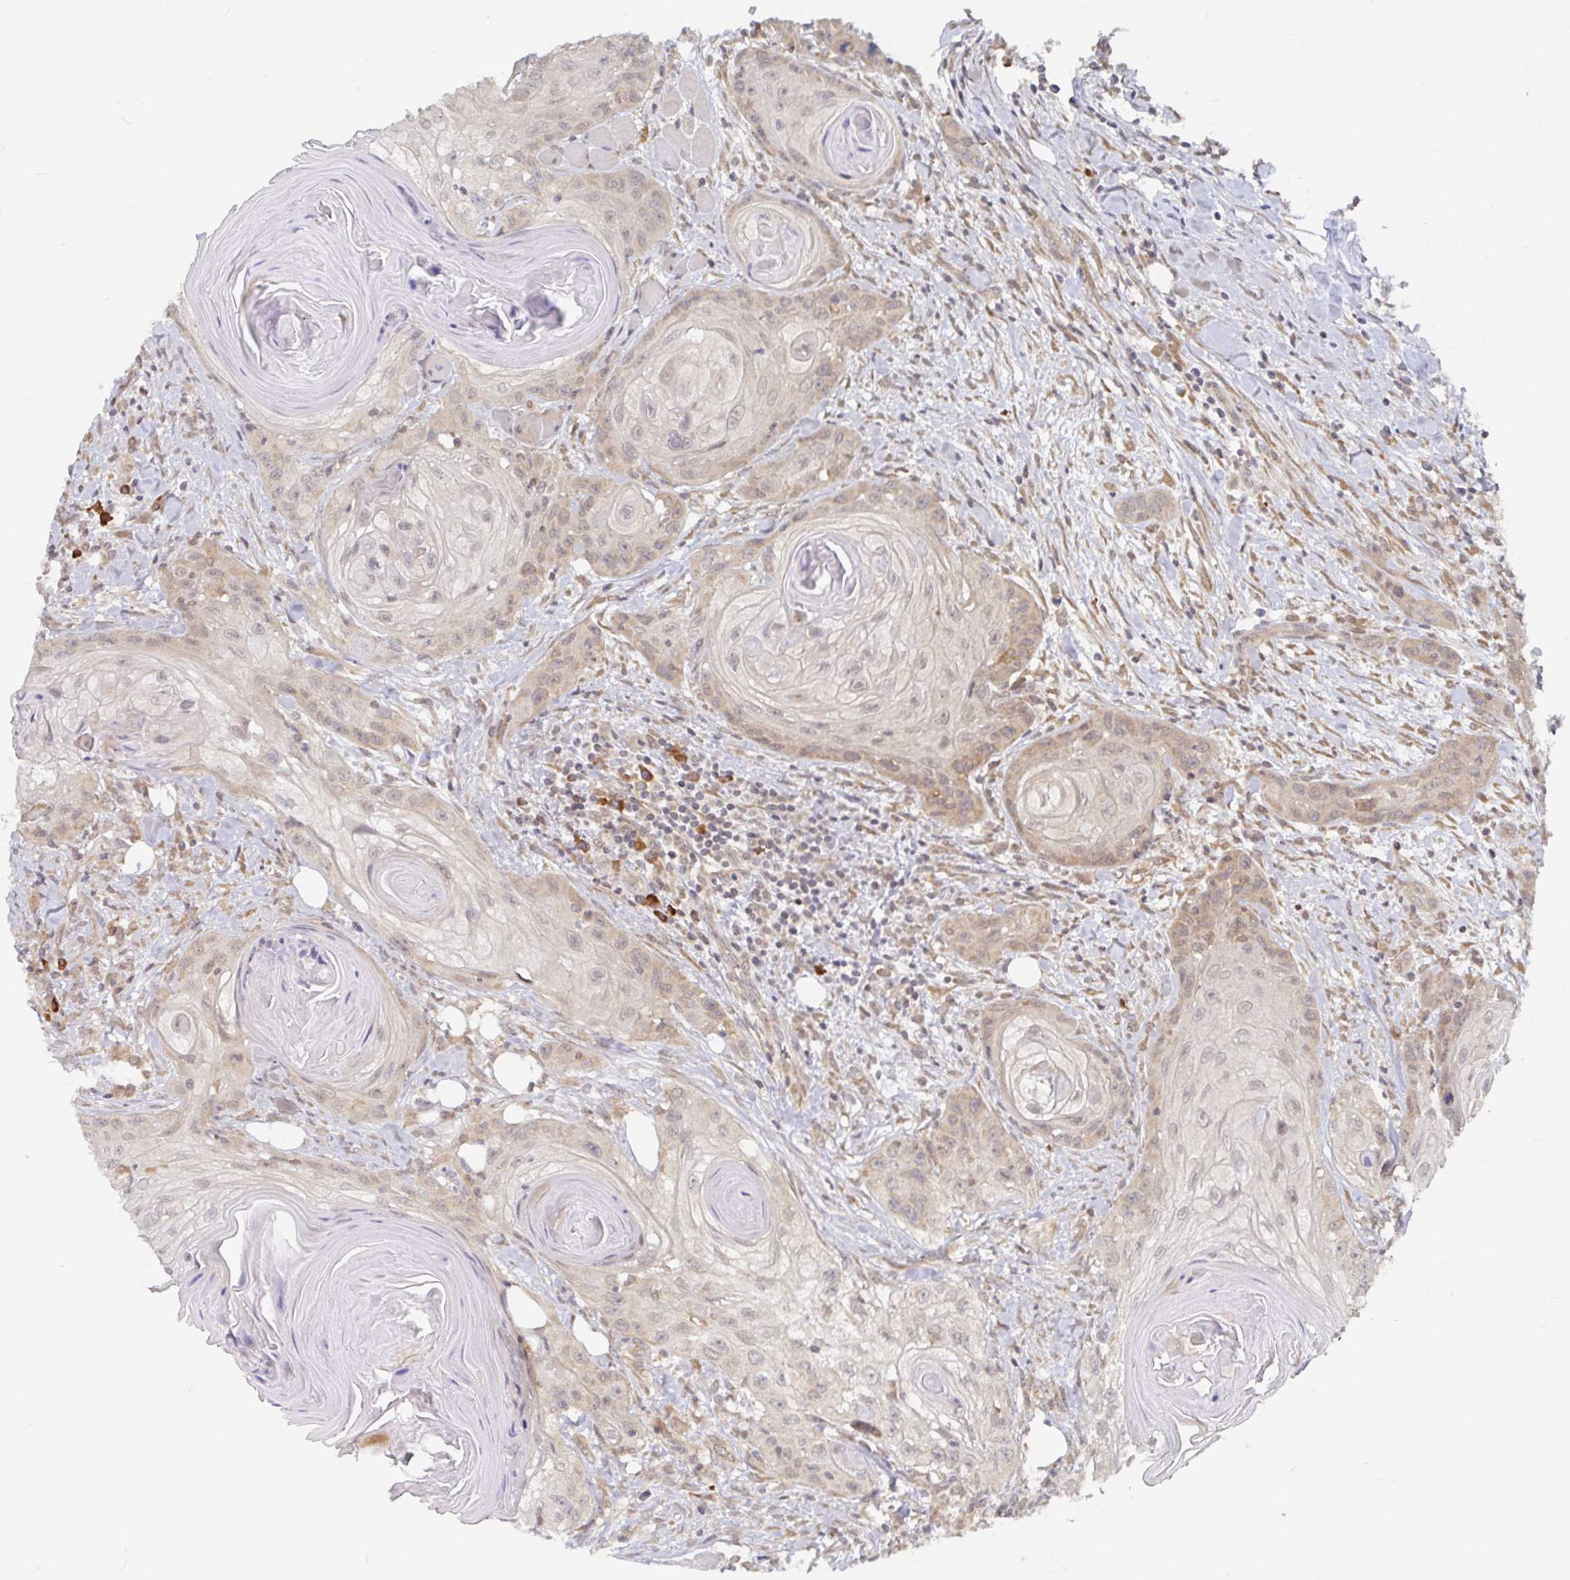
{"staining": {"intensity": "weak", "quantity": "25%-75%", "location": "cytoplasmic/membranous"}, "tissue": "head and neck cancer", "cell_type": "Tumor cells", "image_type": "cancer", "snomed": [{"axis": "morphology", "description": "Squamous cell carcinoma, NOS"}, {"axis": "topography", "description": "Oral tissue"}, {"axis": "topography", "description": "Head-Neck"}], "caption": "Tumor cells reveal weak cytoplasmic/membranous expression in approximately 25%-75% of cells in head and neck cancer (squamous cell carcinoma). (DAB IHC with brightfield microscopy, high magnification).", "gene": "ALG1", "patient": {"sex": "male", "age": 58}}